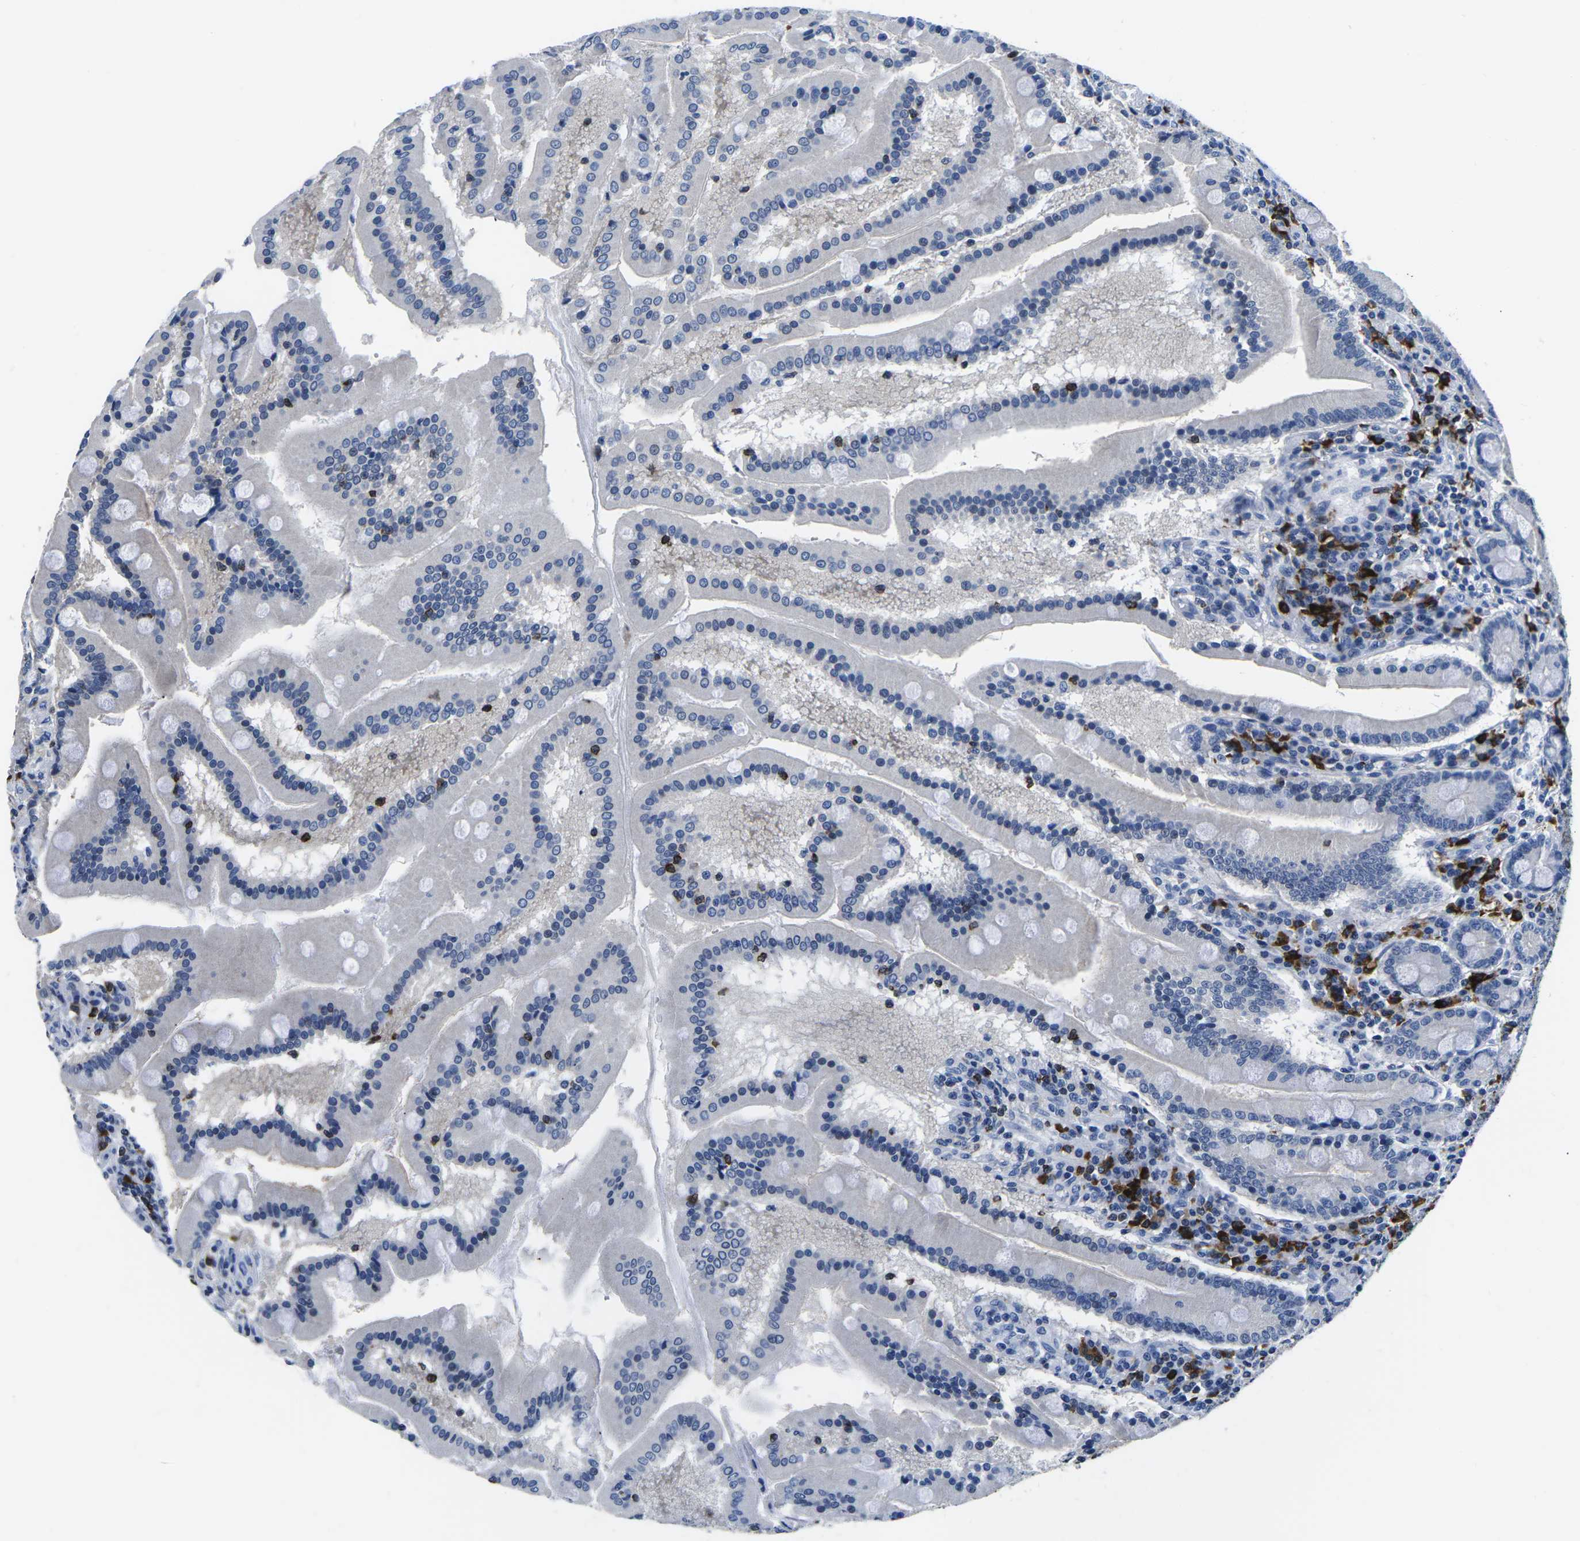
{"staining": {"intensity": "negative", "quantity": "none", "location": "none"}, "tissue": "duodenum", "cell_type": "Glandular cells", "image_type": "normal", "snomed": [{"axis": "morphology", "description": "Normal tissue, NOS"}, {"axis": "topography", "description": "Duodenum"}], "caption": "High magnification brightfield microscopy of unremarkable duodenum stained with DAB (brown) and counterstained with hematoxylin (blue): glandular cells show no significant staining. Brightfield microscopy of immunohistochemistry stained with DAB (3,3'-diaminobenzidine) (brown) and hematoxylin (blue), captured at high magnification.", "gene": "CTSW", "patient": {"sex": "male", "age": 50}}